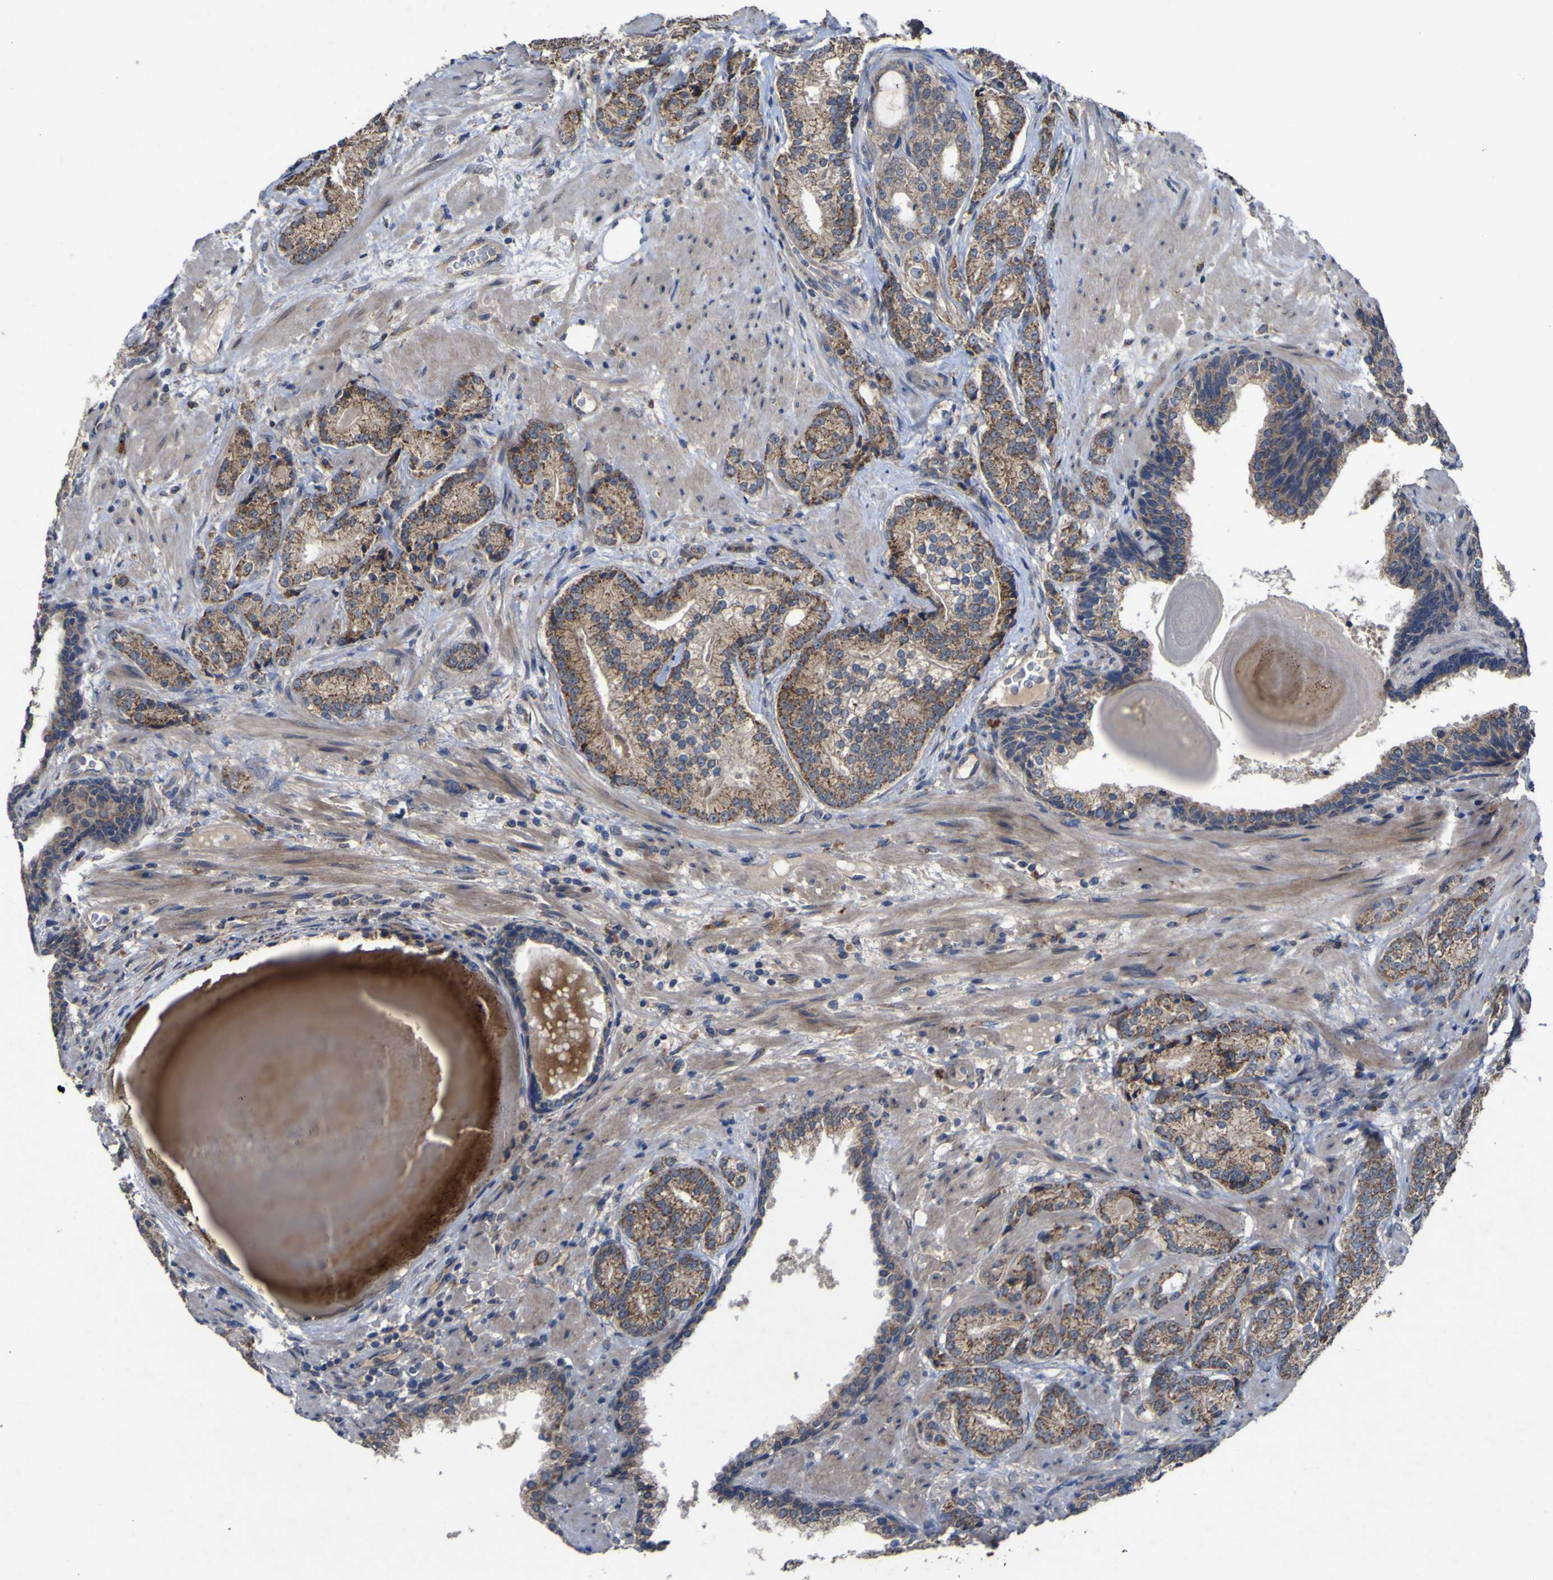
{"staining": {"intensity": "moderate", "quantity": ">75%", "location": "cytoplasmic/membranous"}, "tissue": "prostate cancer", "cell_type": "Tumor cells", "image_type": "cancer", "snomed": [{"axis": "morphology", "description": "Adenocarcinoma, High grade"}, {"axis": "topography", "description": "Prostate"}], "caption": "High-magnification brightfield microscopy of prostate high-grade adenocarcinoma stained with DAB (3,3'-diaminobenzidine) (brown) and counterstained with hematoxylin (blue). tumor cells exhibit moderate cytoplasmic/membranous positivity is identified in about>75% of cells.", "gene": "IRAK2", "patient": {"sex": "male", "age": 61}}